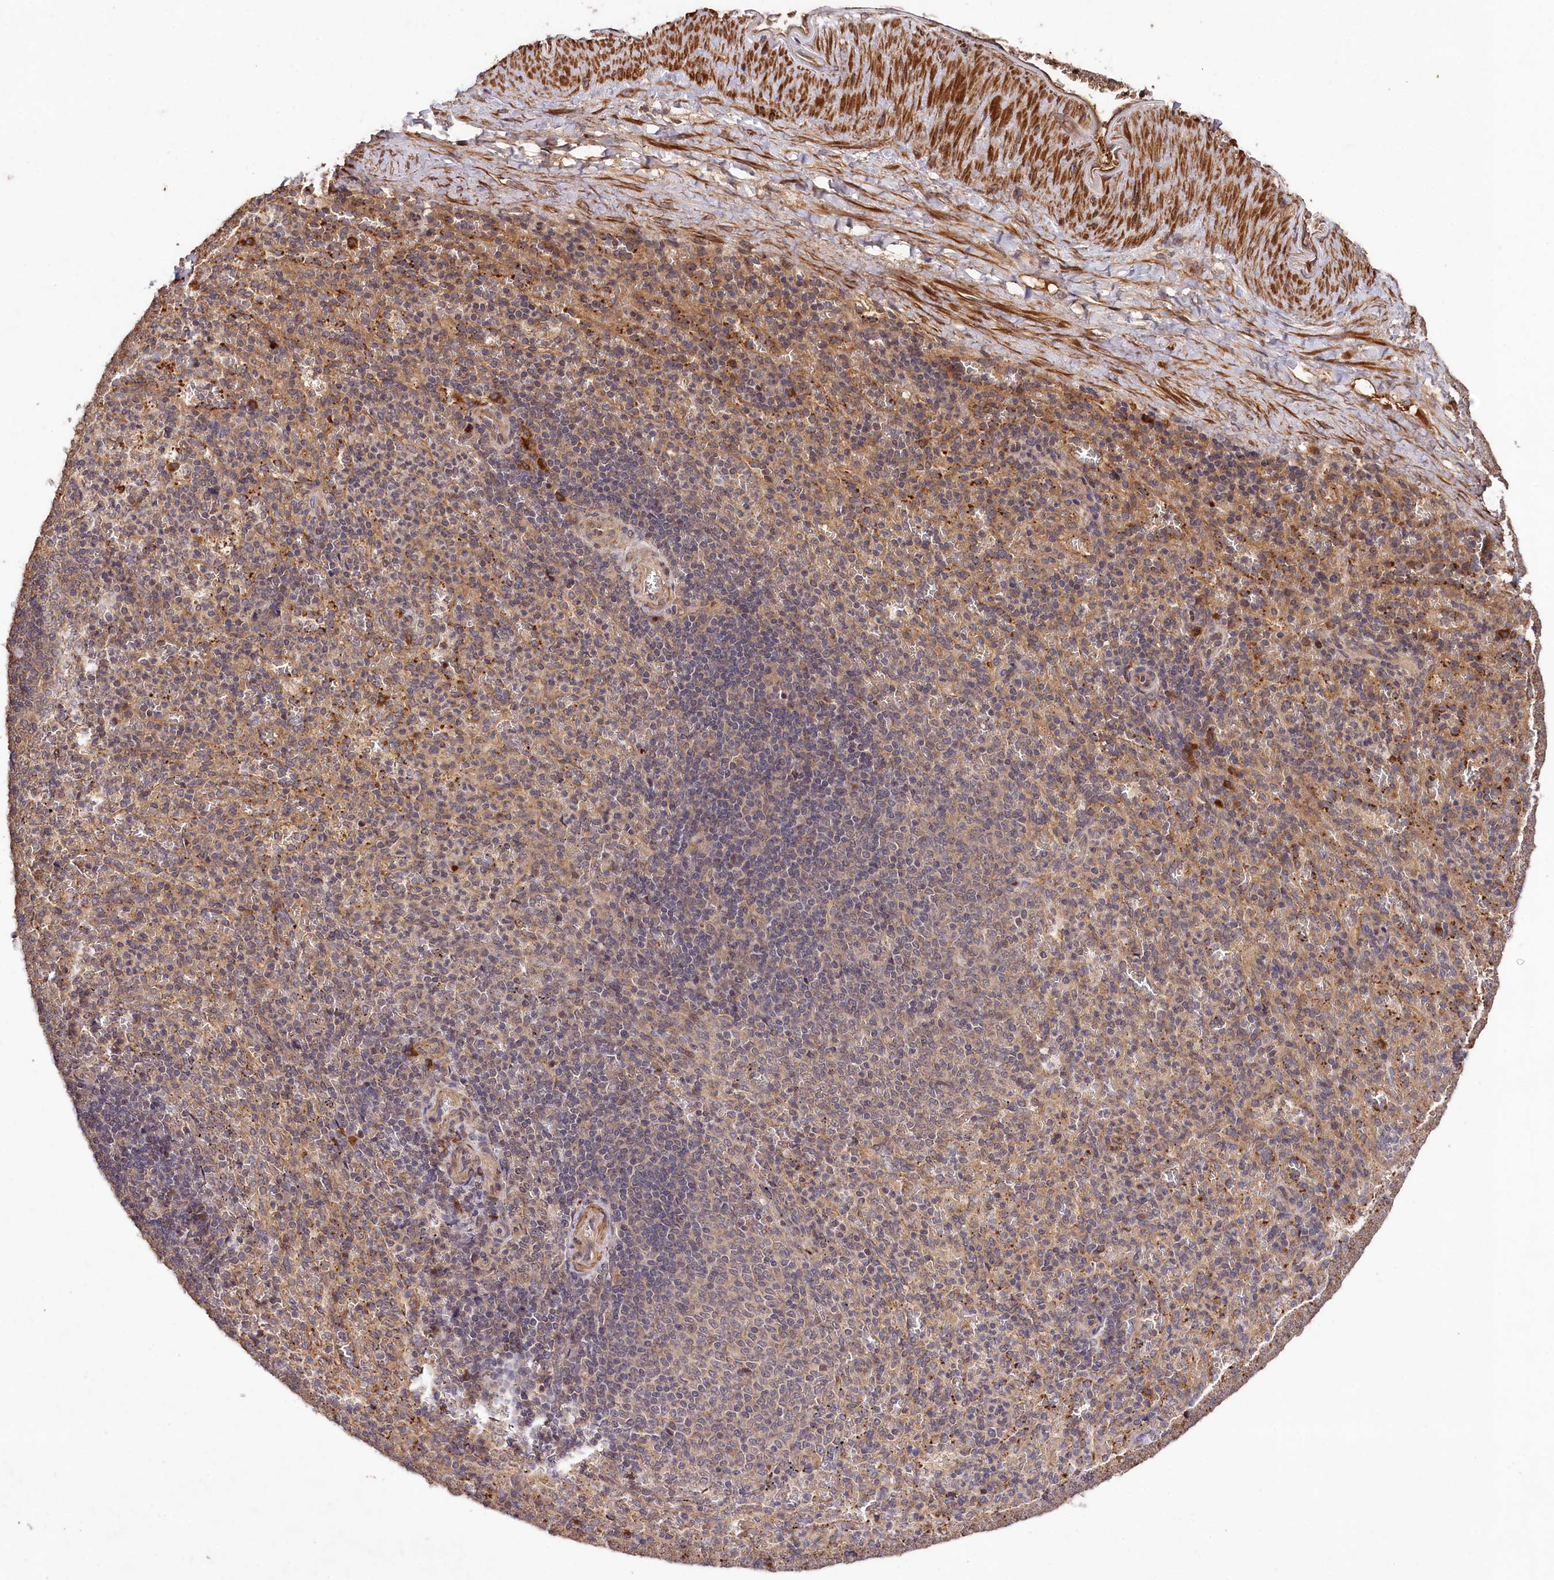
{"staining": {"intensity": "moderate", "quantity": "<25%", "location": "cytoplasmic/membranous"}, "tissue": "spleen", "cell_type": "Cells in red pulp", "image_type": "normal", "snomed": [{"axis": "morphology", "description": "Normal tissue, NOS"}, {"axis": "topography", "description": "Spleen"}], "caption": "Spleen stained with DAB (3,3'-diaminobenzidine) immunohistochemistry displays low levels of moderate cytoplasmic/membranous staining in approximately <25% of cells in red pulp.", "gene": "MCF2L2", "patient": {"sex": "female", "age": 21}}